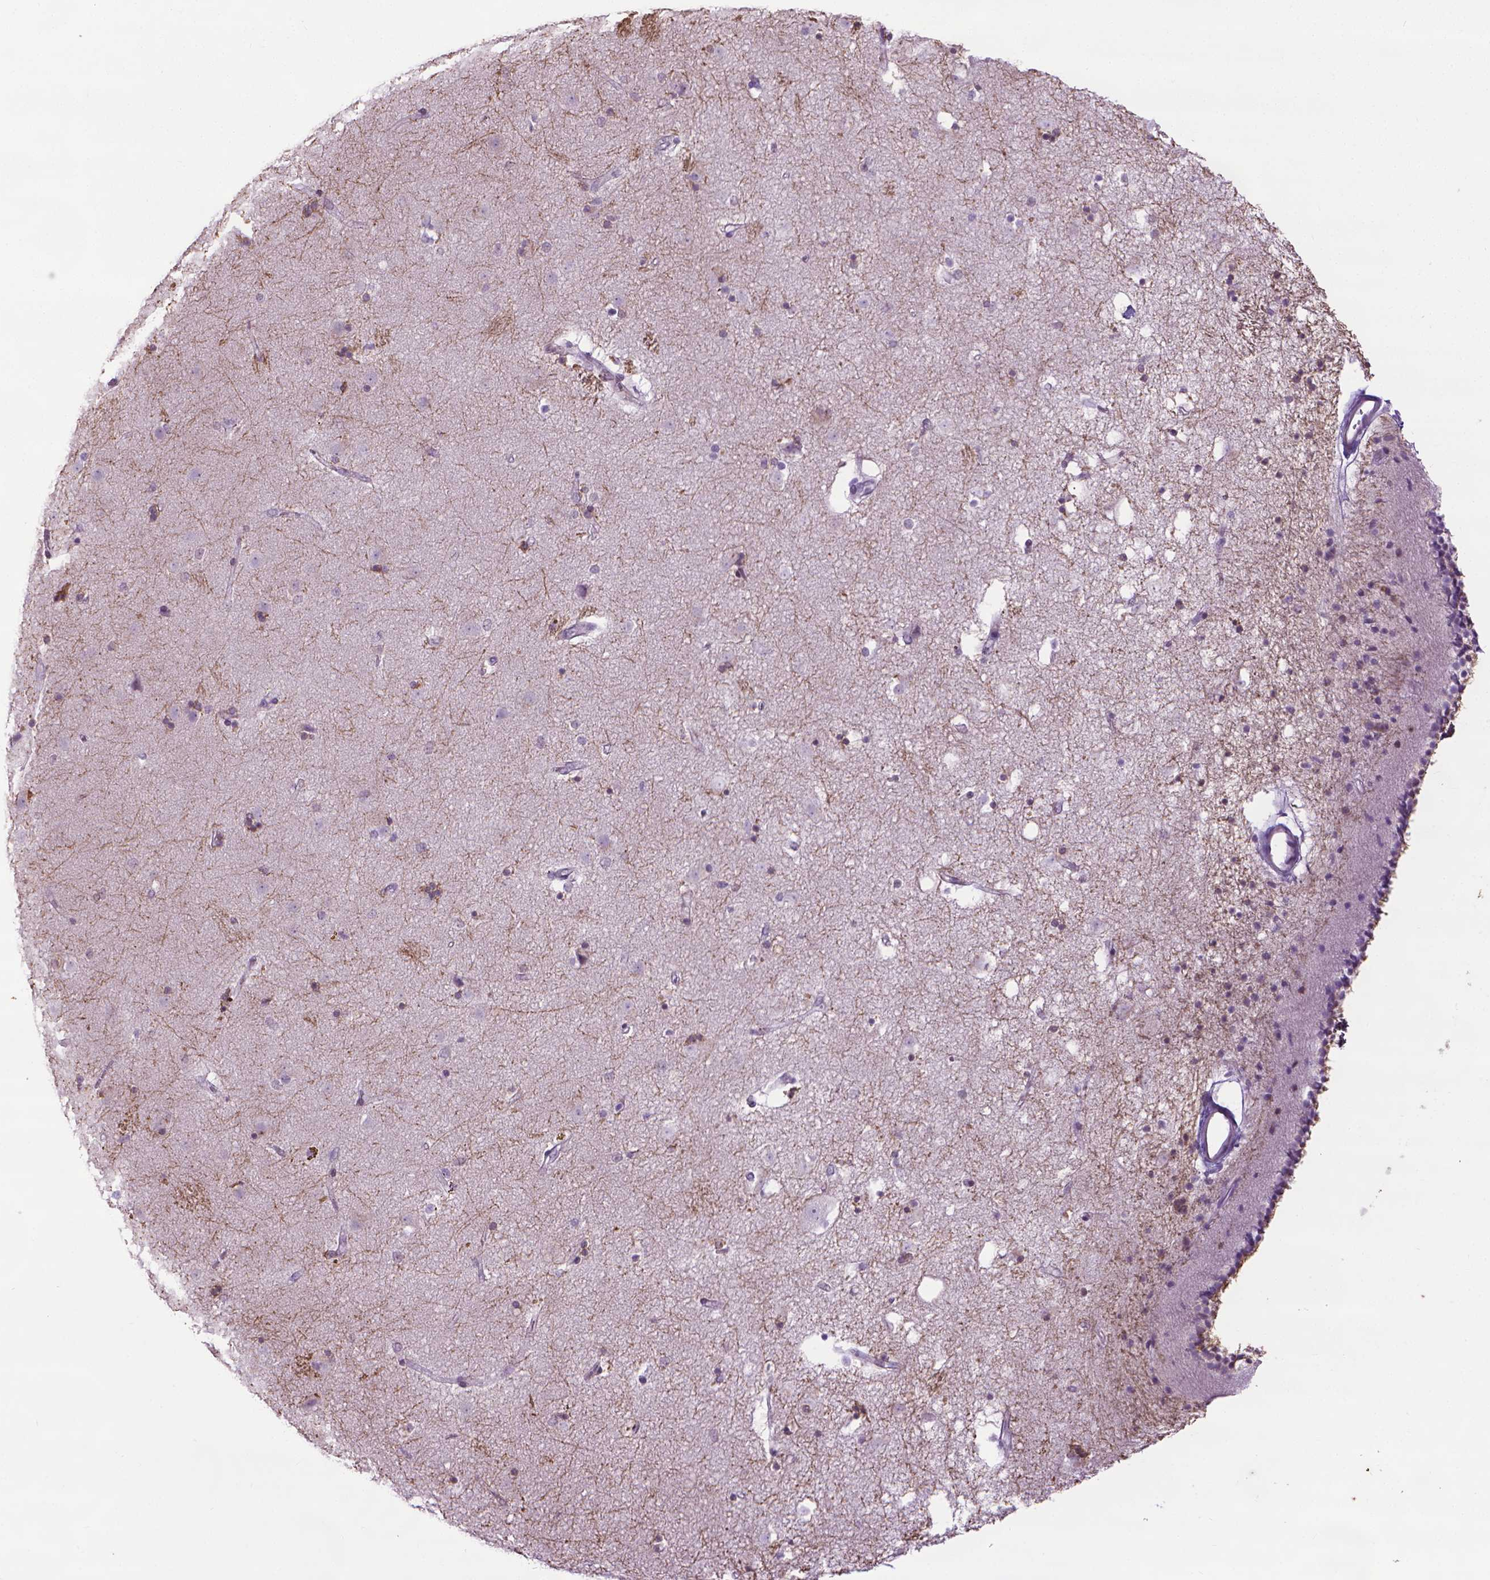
{"staining": {"intensity": "negative", "quantity": "none", "location": "none"}, "tissue": "caudate", "cell_type": "Glial cells", "image_type": "normal", "snomed": [{"axis": "morphology", "description": "Normal tissue, NOS"}, {"axis": "topography", "description": "Lateral ventricle wall"}], "caption": "Glial cells are negative for brown protein staining in normal caudate. (DAB (3,3'-diaminobenzidine) immunohistochemistry visualized using brightfield microscopy, high magnification).", "gene": "DNAI7", "patient": {"sex": "female", "age": 71}}